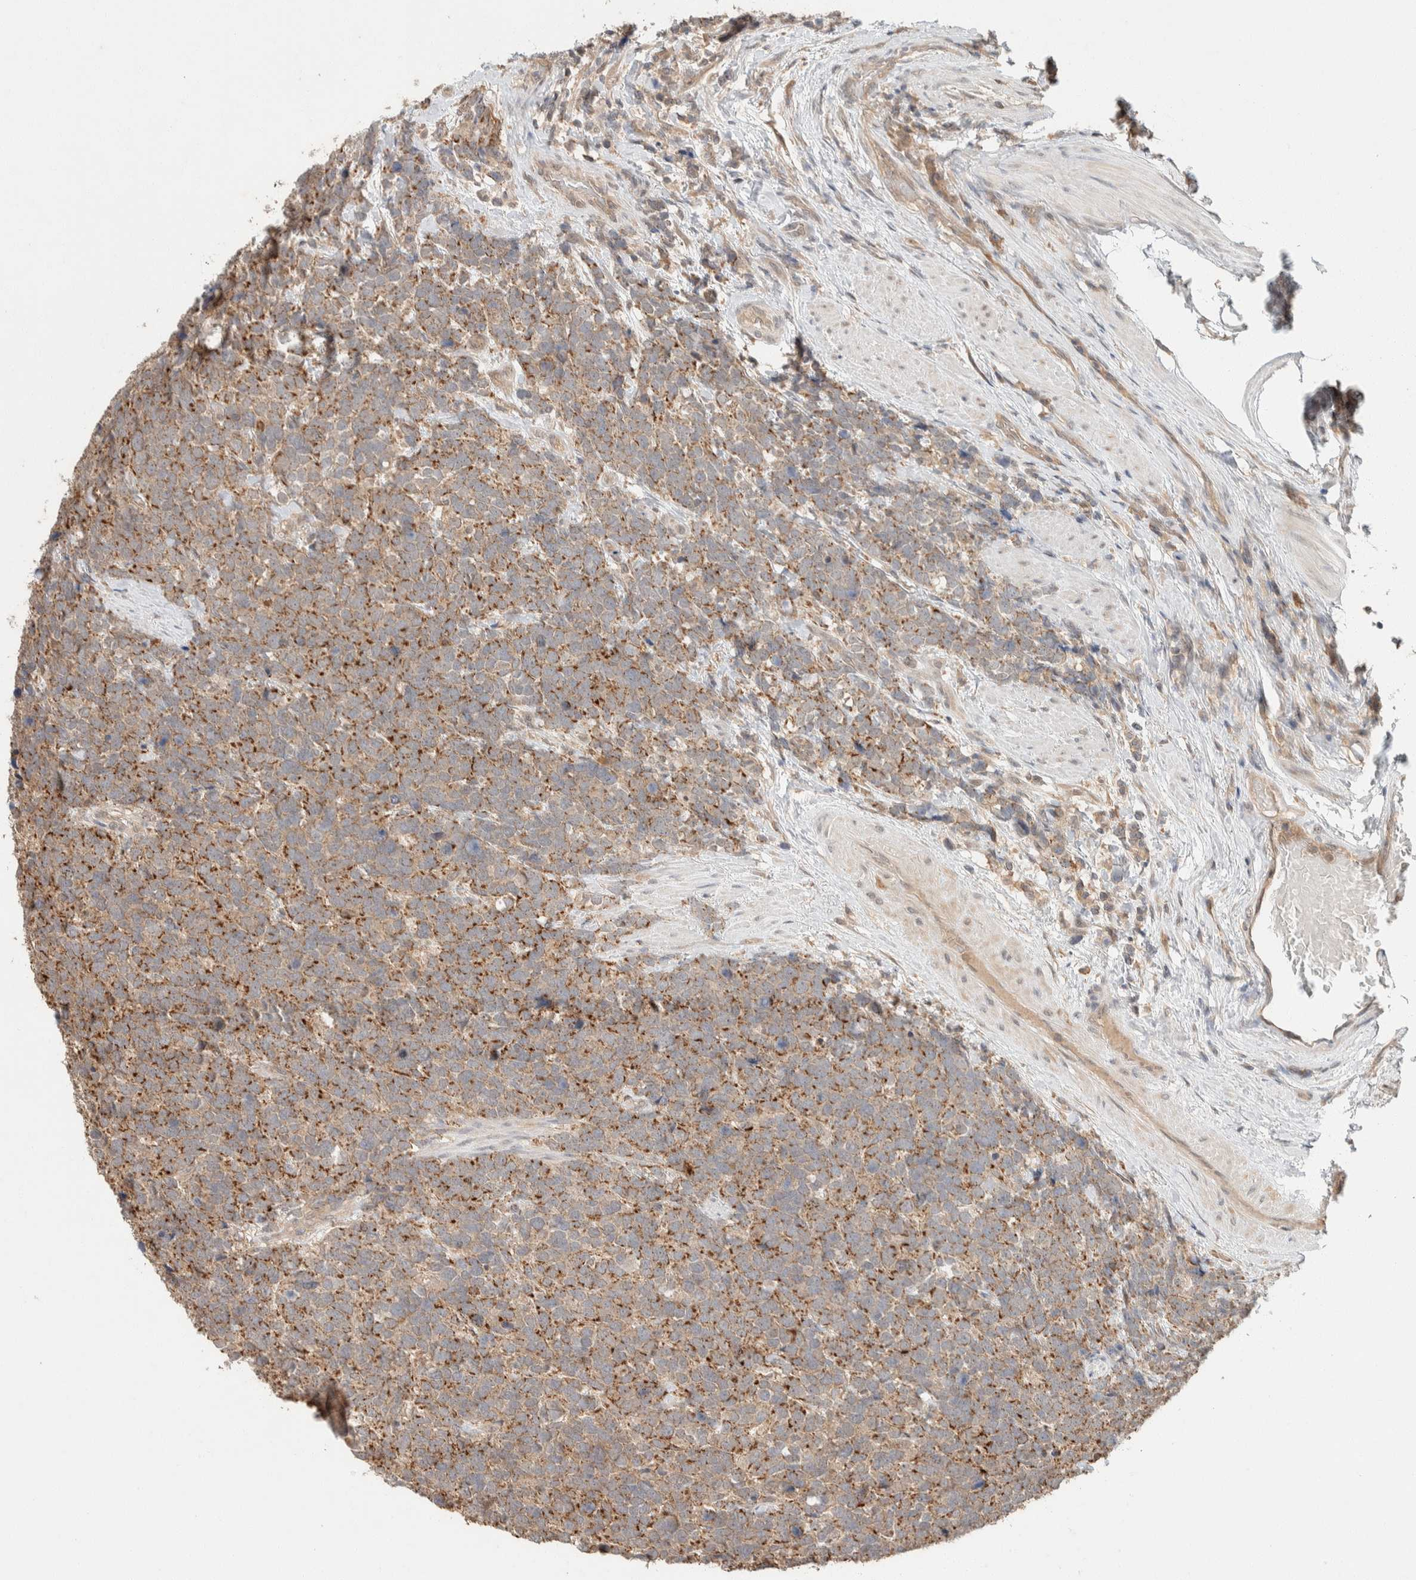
{"staining": {"intensity": "moderate", "quantity": "25%-75%", "location": "cytoplasmic/membranous"}, "tissue": "urothelial cancer", "cell_type": "Tumor cells", "image_type": "cancer", "snomed": [{"axis": "morphology", "description": "Urothelial carcinoma, High grade"}, {"axis": "topography", "description": "Urinary bladder"}], "caption": "High-power microscopy captured an IHC histopathology image of urothelial carcinoma (high-grade), revealing moderate cytoplasmic/membranous staining in approximately 25%-75% of tumor cells.", "gene": "ZNF567", "patient": {"sex": "female", "age": 82}}